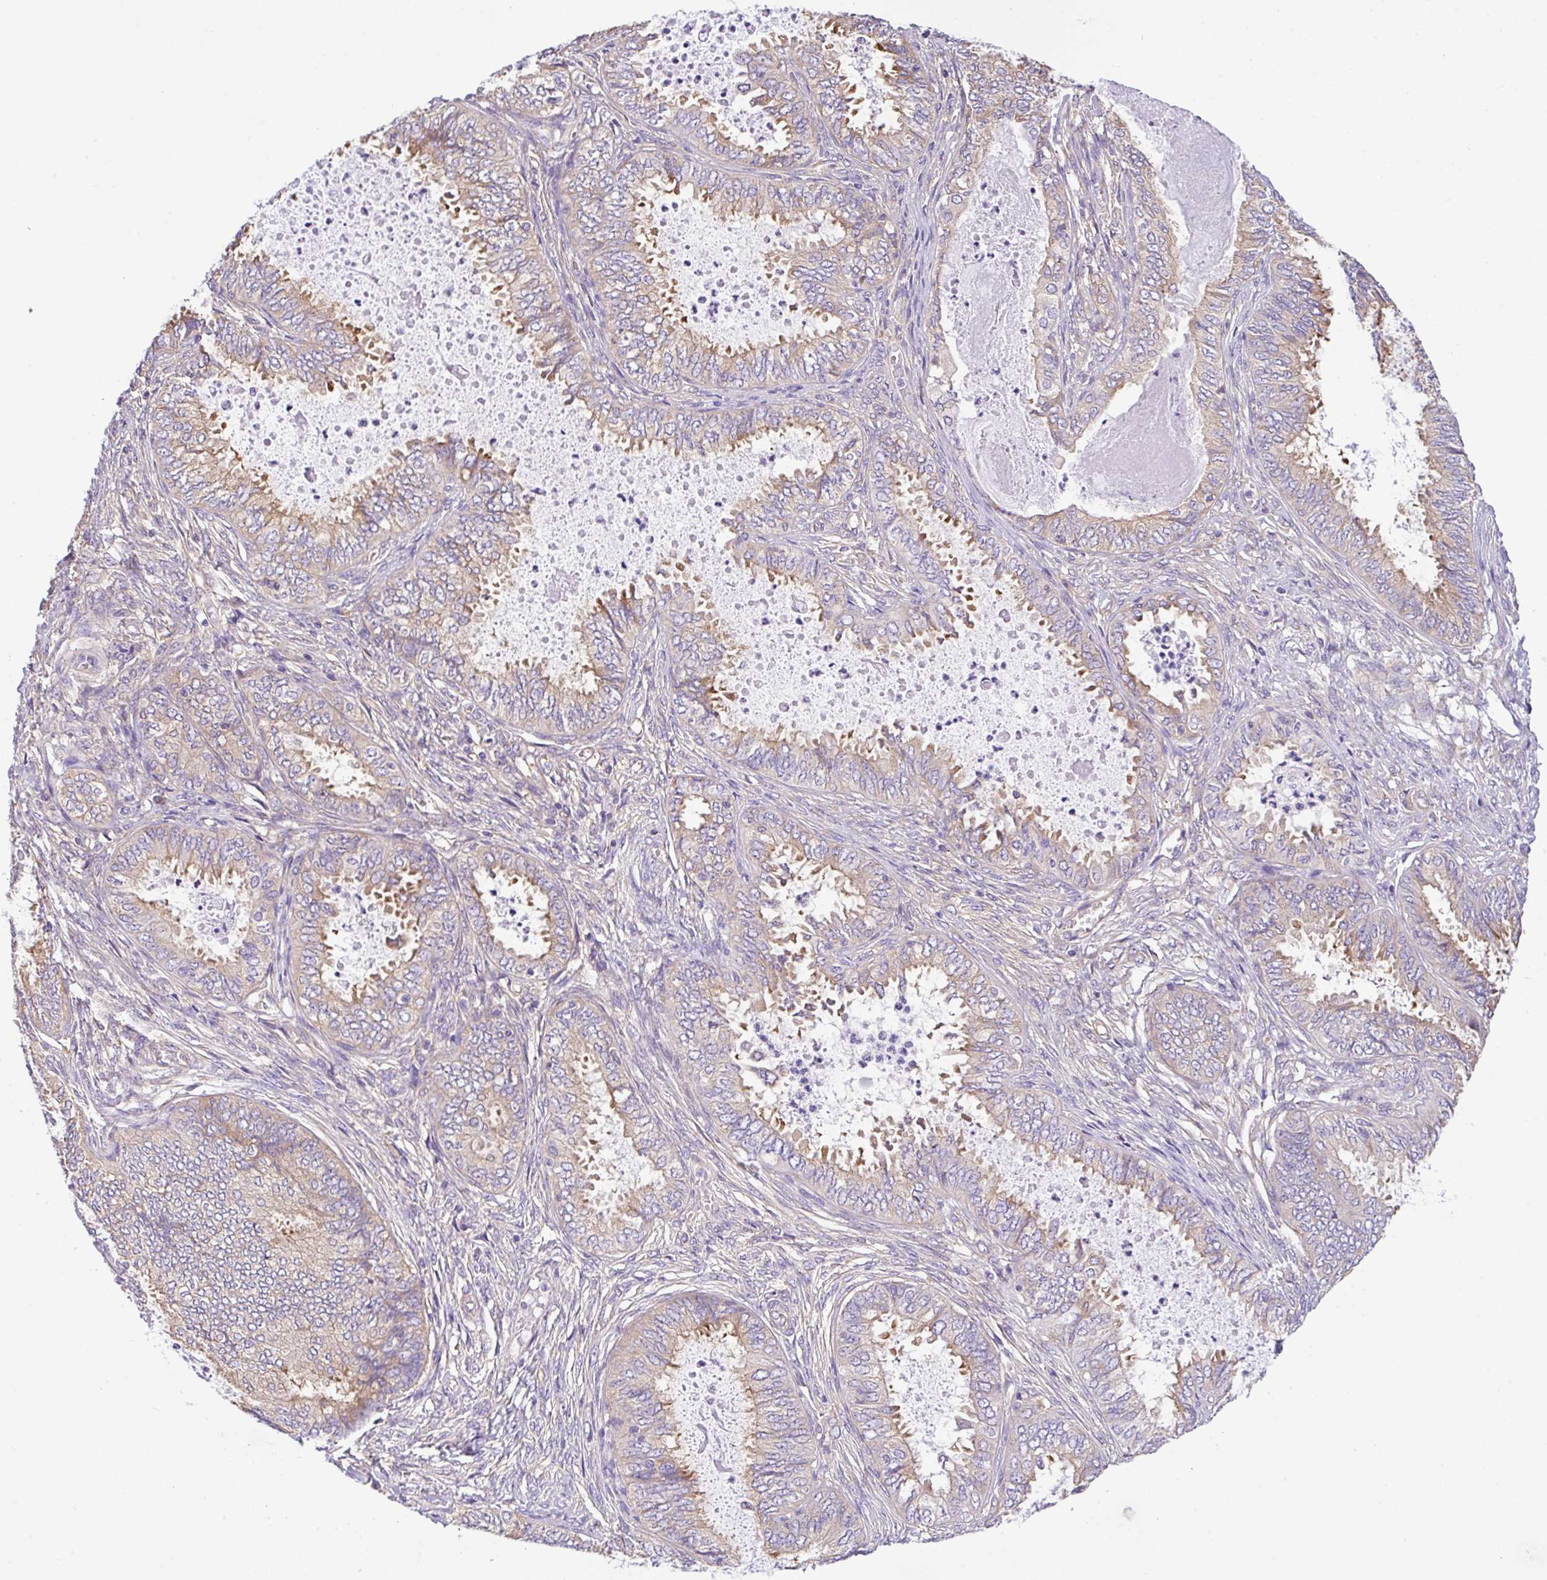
{"staining": {"intensity": "weak", "quantity": "25%-75%", "location": "cytoplasmic/membranous"}, "tissue": "ovarian cancer", "cell_type": "Tumor cells", "image_type": "cancer", "snomed": [{"axis": "morphology", "description": "Carcinoma, endometroid"}, {"axis": "topography", "description": "Ovary"}], "caption": "Immunohistochemical staining of human ovarian cancer displays weak cytoplasmic/membranous protein expression in approximately 25%-75% of tumor cells.", "gene": "GFPT2", "patient": {"sex": "female", "age": 70}}